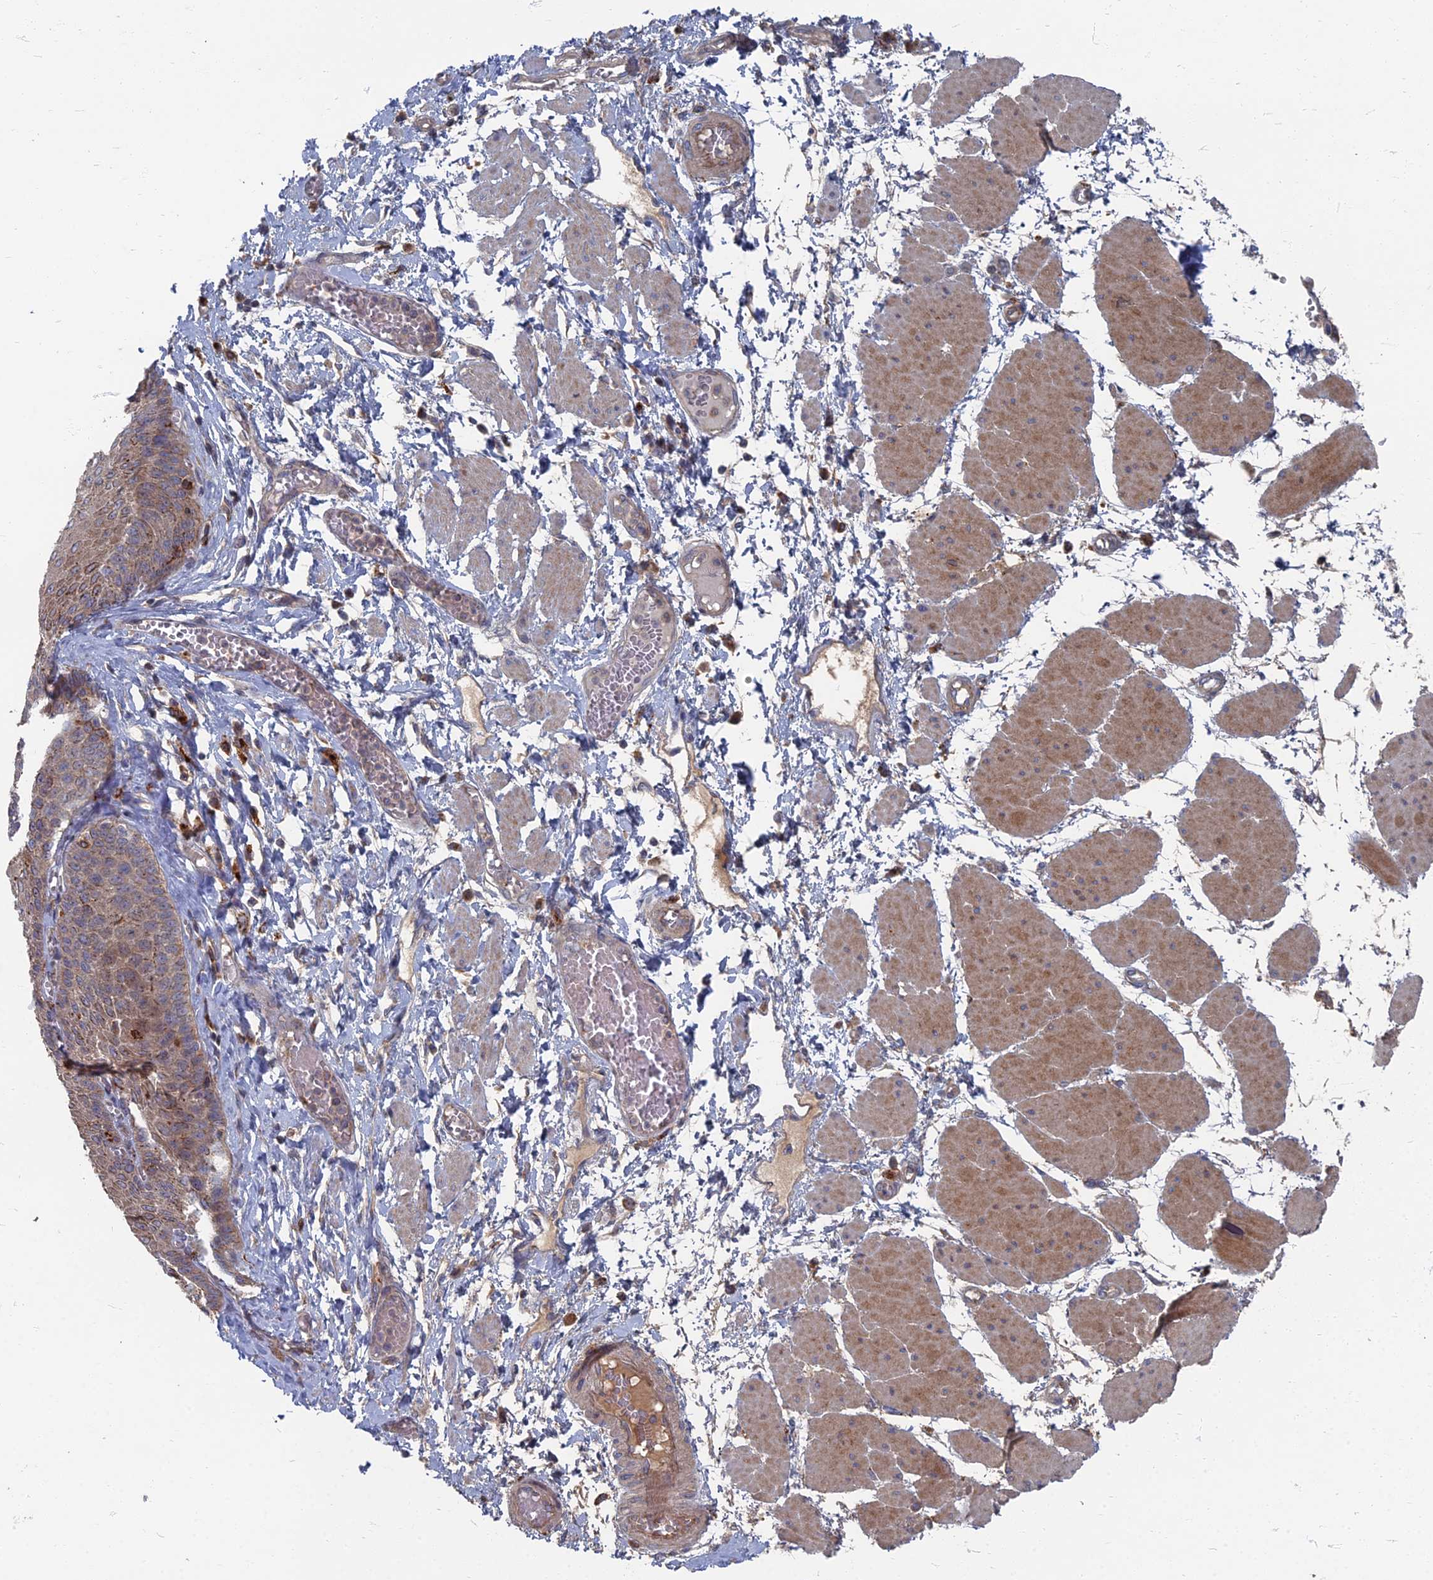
{"staining": {"intensity": "weak", "quantity": ">75%", "location": "cytoplasmic/membranous"}, "tissue": "esophagus", "cell_type": "Squamous epithelial cells", "image_type": "normal", "snomed": [{"axis": "morphology", "description": "Normal tissue, NOS"}, {"axis": "topography", "description": "Esophagus"}], "caption": "Esophagus stained with immunohistochemistry reveals weak cytoplasmic/membranous positivity in approximately >75% of squamous epithelial cells.", "gene": "PPCDC", "patient": {"sex": "male", "age": 60}}